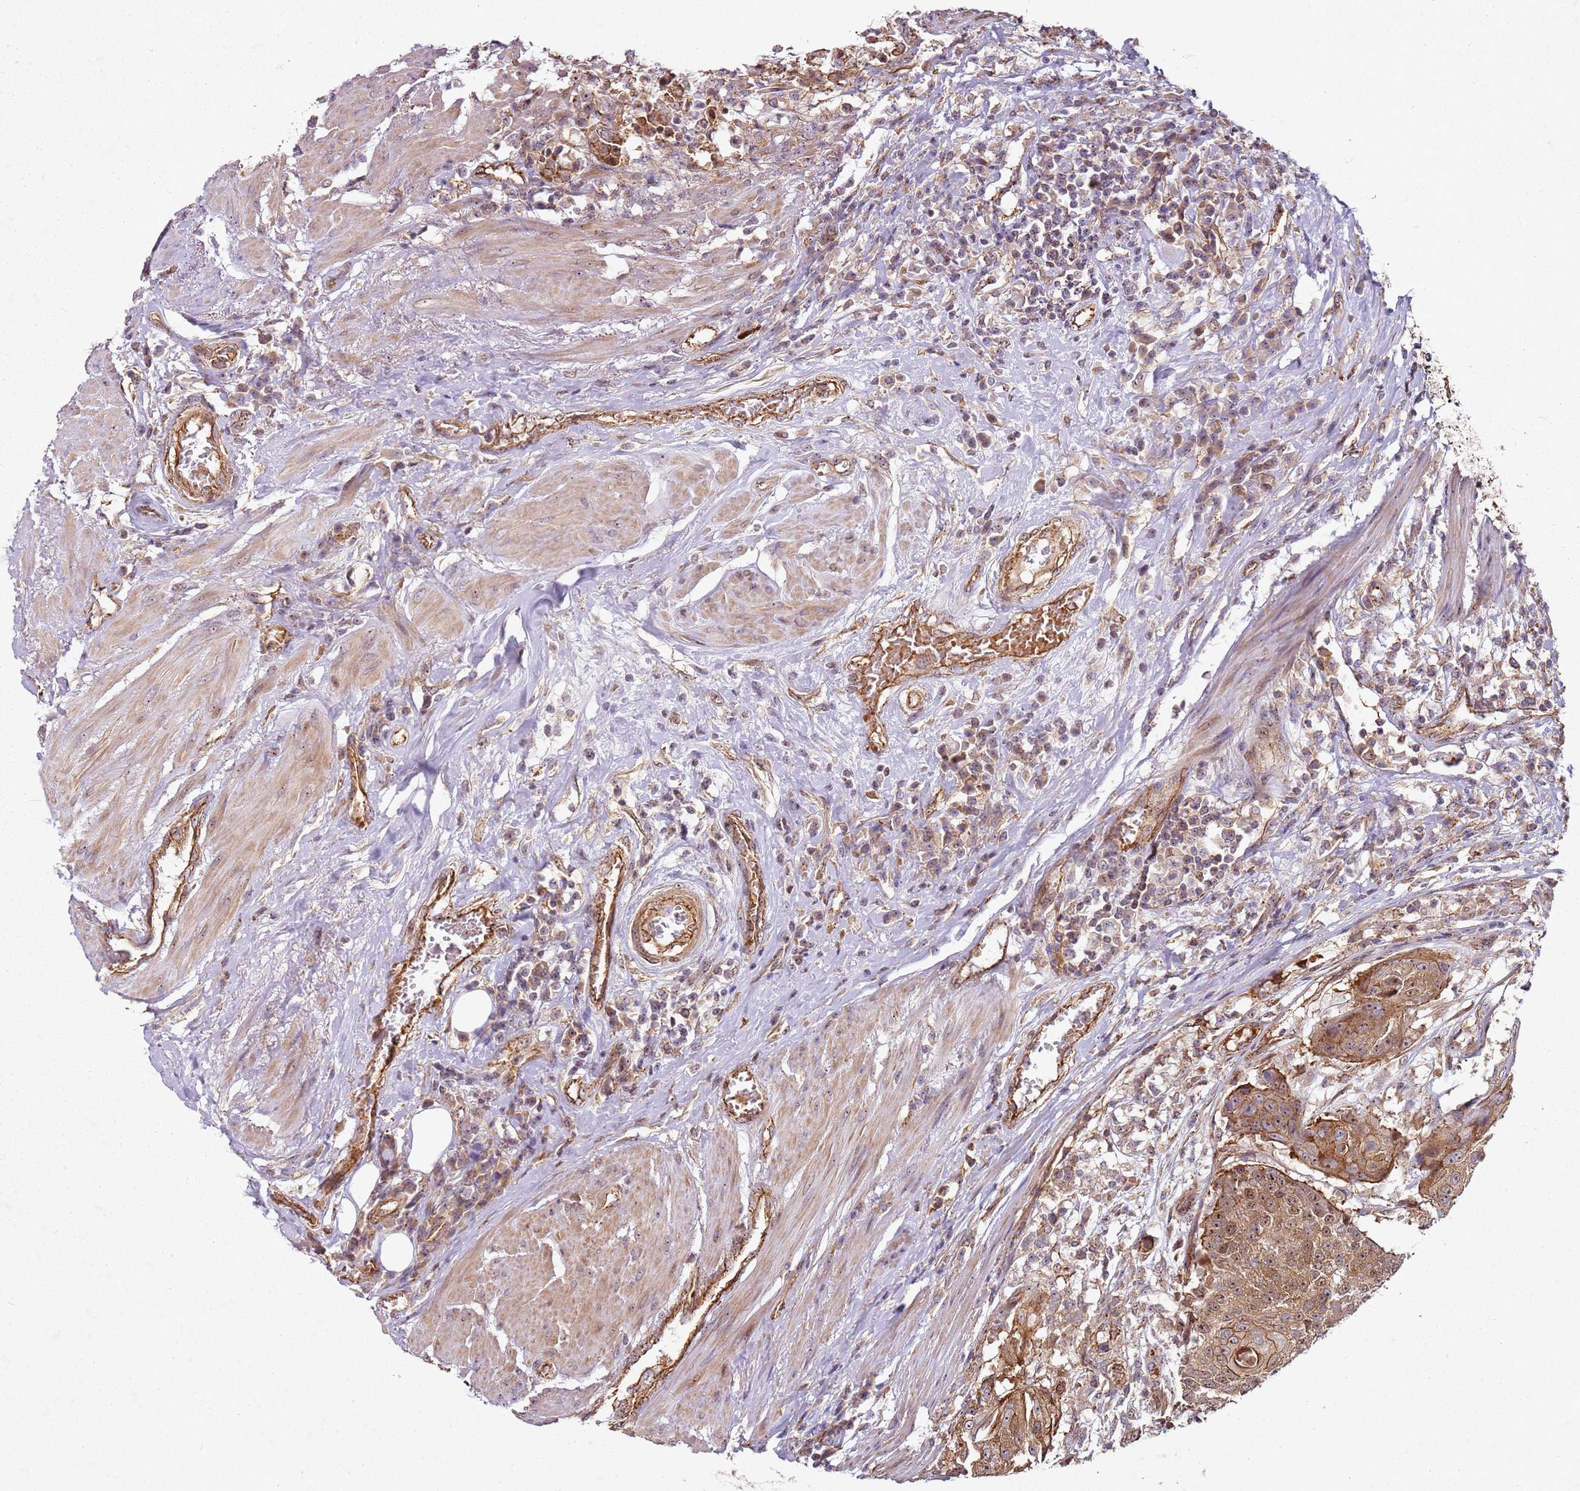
{"staining": {"intensity": "moderate", "quantity": ">75%", "location": "cytoplasmic/membranous,nuclear"}, "tissue": "urothelial cancer", "cell_type": "Tumor cells", "image_type": "cancer", "snomed": [{"axis": "morphology", "description": "Urothelial carcinoma, High grade"}, {"axis": "topography", "description": "Urinary bladder"}], "caption": "Moderate cytoplasmic/membranous and nuclear protein staining is appreciated in approximately >75% of tumor cells in urothelial carcinoma (high-grade).", "gene": "C2CD4B", "patient": {"sex": "female", "age": 63}}